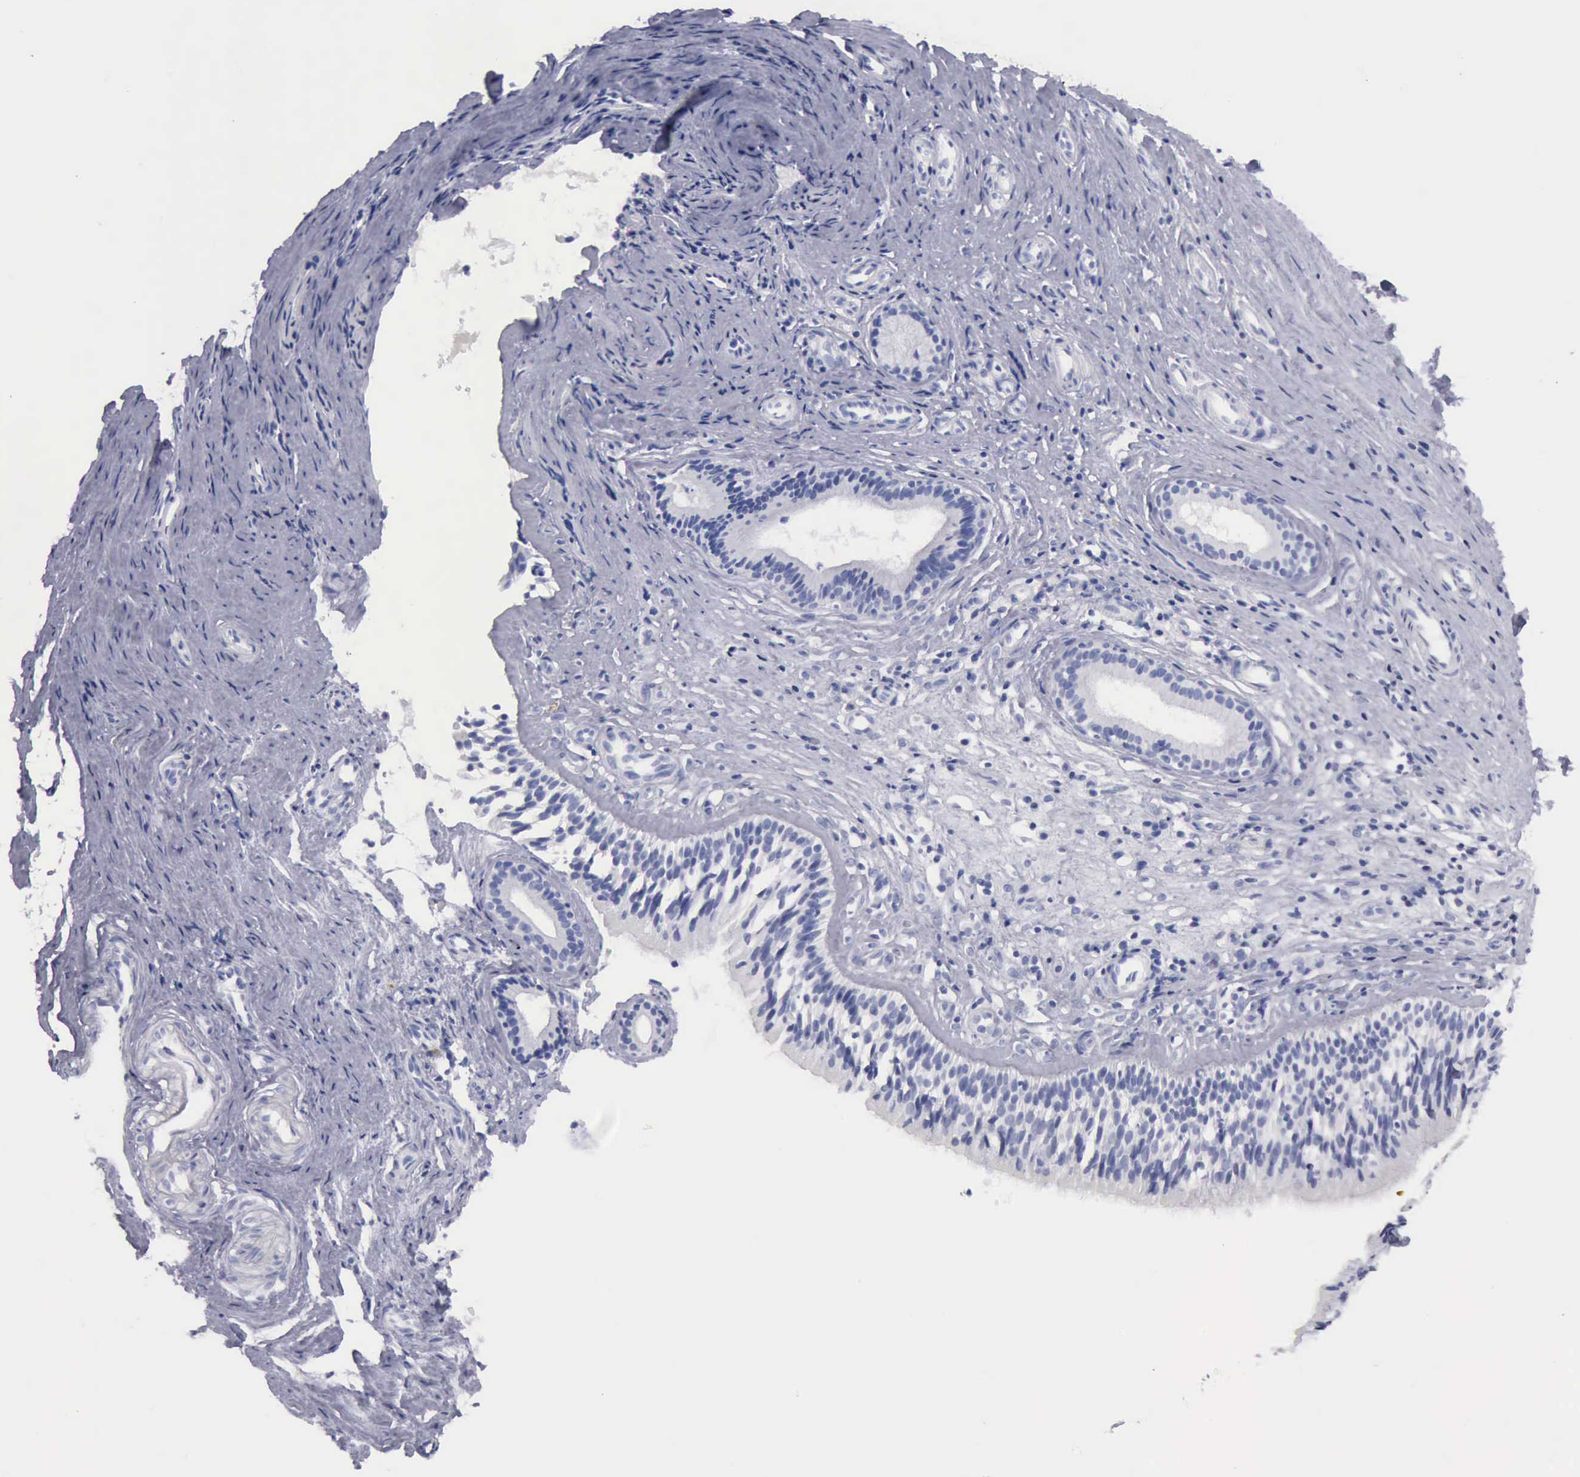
{"staining": {"intensity": "negative", "quantity": "none", "location": "none"}, "tissue": "nasopharynx", "cell_type": "Respiratory epithelial cells", "image_type": "normal", "snomed": [{"axis": "morphology", "description": "Normal tissue, NOS"}, {"axis": "topography", "description": "Nasopharynx"}], "caption": "DAB (3,3'-diaminobenzidine) immunohistochemical staining of normal human nasopharynx exhibits no significant staining in respiratory epithelial cells.", "gene": "CYP19A1", "patient": {"sex": "female", "age": 78}}